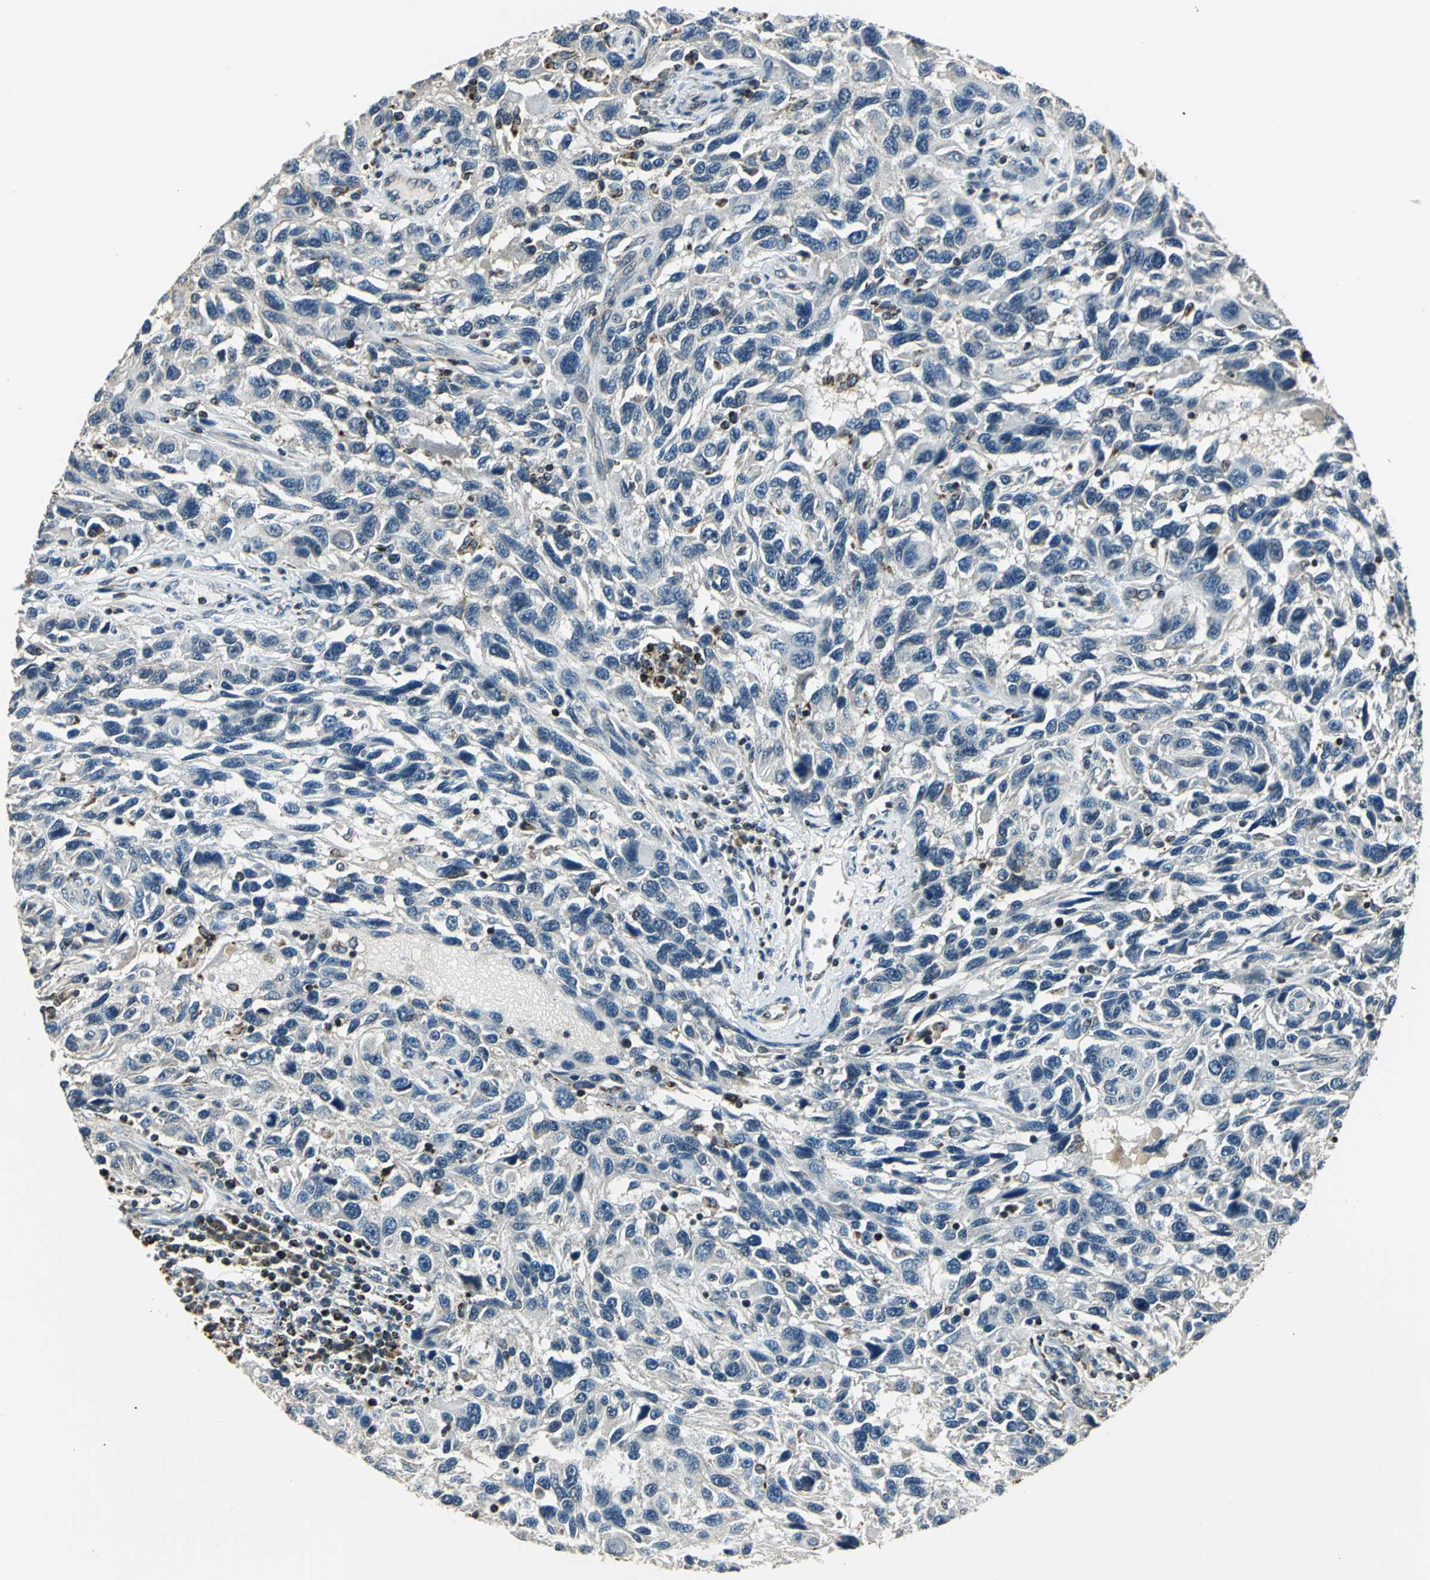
{"staining": {"intensity": "weak", "quantity": "<25%", "location": "cytoplasmic/membranous"}, "tissue": "melanoma", "cell_type": "Tumor cells", "image_type": "cancer", "snomed": [{"axis": "morphology", "description": "Malignant melanoma, NOS"}, {"axis": "topography", "description": "Skin"}], "caption": "This is an immunohistochemistry (IHC) histopathology image of melanoma. There is no positivity in tumor cells.", "gene": "NUDT2", "patient": {"sex": "male", "age": 53}}